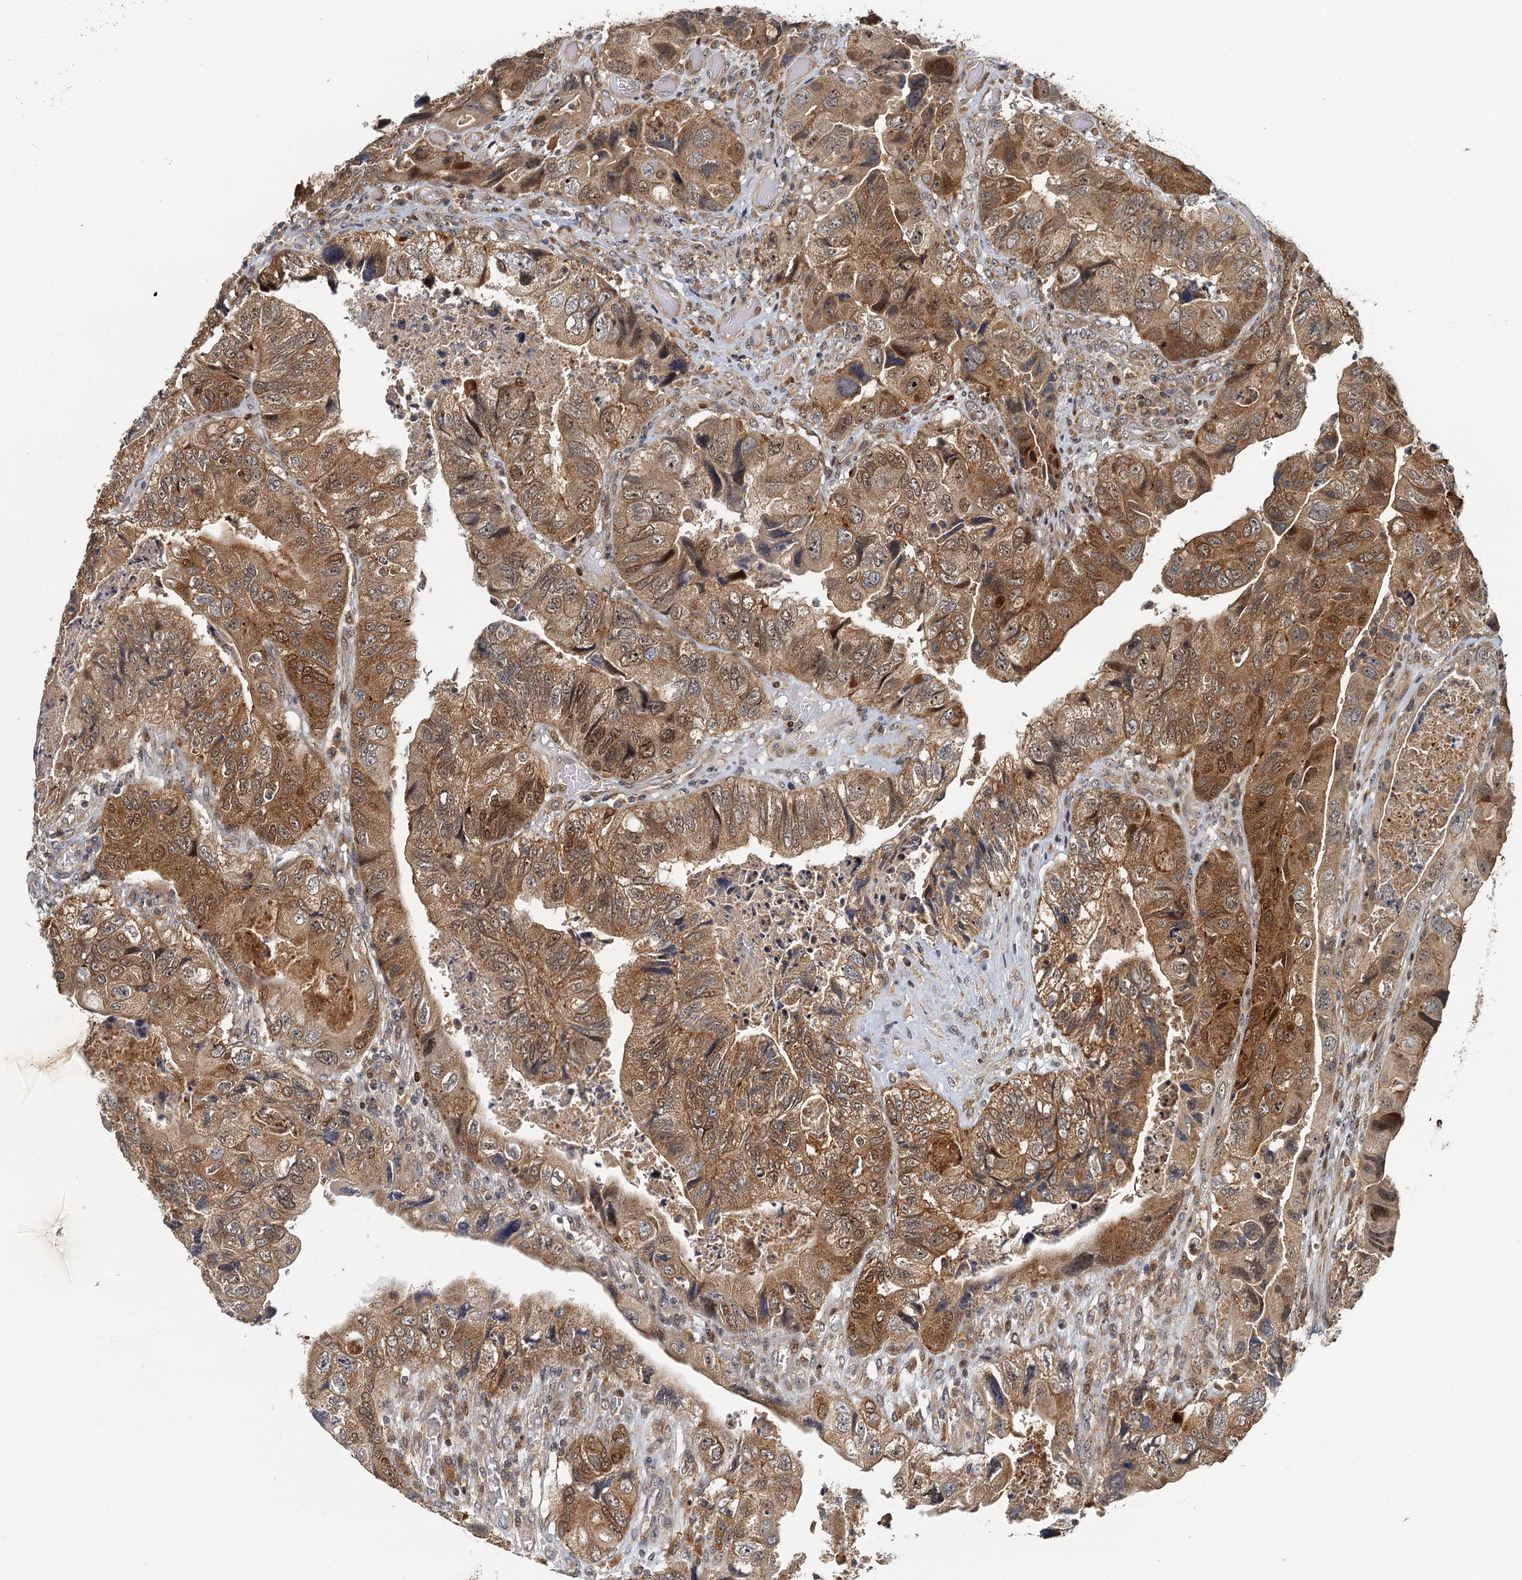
{"staining": {"intensity": "moderate", "quantity": ">75%", "location": "cytoplasmic/membranous,nuclear"}, "tissue": "colorectal cancer", "cell_type": "Tumor cells", "image_type": "cancer", "snomed": [{"axis": "morphology", "description": "Adenocarcinoma, NOS"}, {"axis": "topography", "description": "Rectum"}], "caption": "This histopathology image demonstrates colorectal adenocarcinoma stained with immunohistochemistry (IHC) to label a protein in brown. The cytoplasmic/membranous and nuclear of tumor cells show moderate positivity for the protein. Nuclei are counter-stained blue.", "gene": "TOLLIP", "patient": {"sex": "male", "age": 63}}